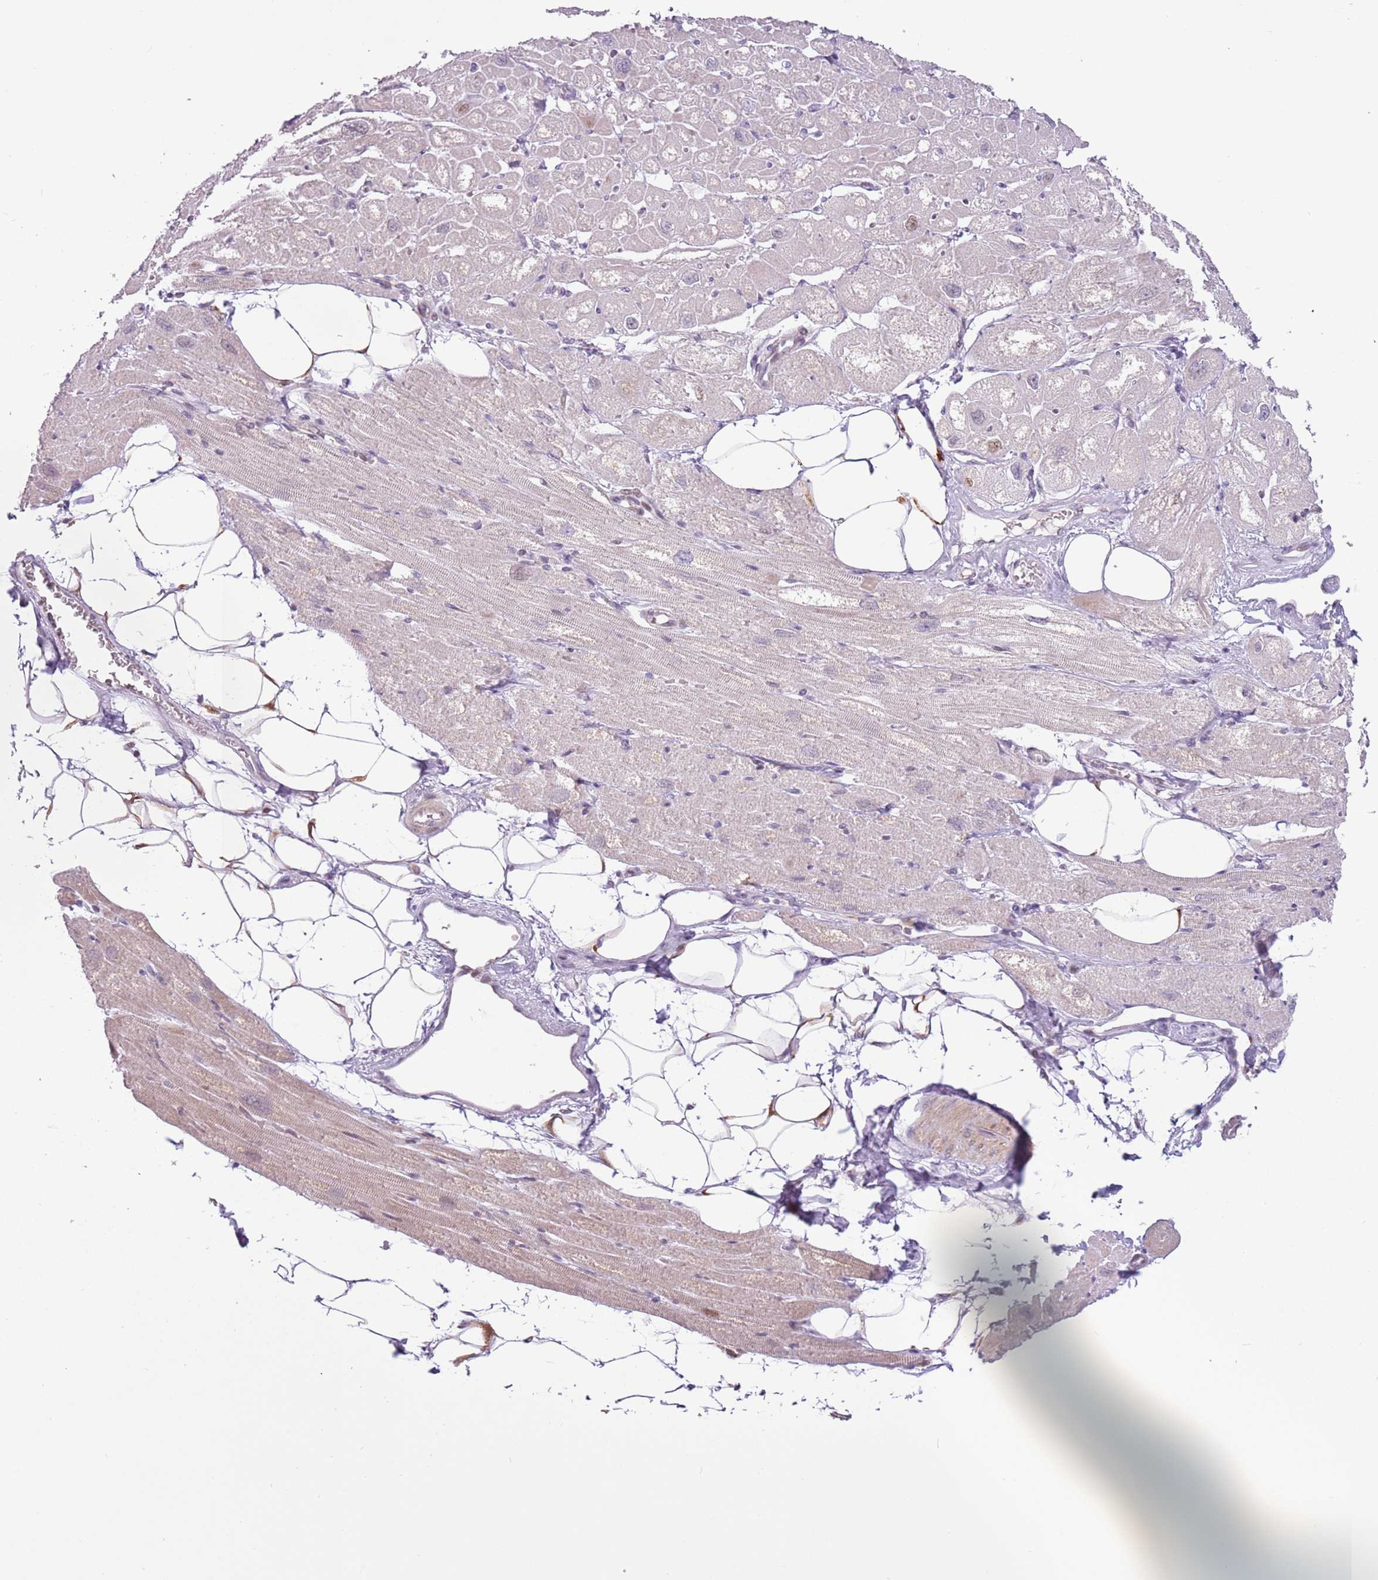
{"staining": {"intensity": "weak", "quantity": "<25%", "location": "cytoplasmic/membranous"}, "tissue": "heart muscle", "cell_type": "Cardiomyocytes", "image_type": "normal", "snomed": [{"axis": "morphology", "description": "Normal tissue, NOS"}, {"axis": "topography", "description": "Heart"}], "caption": "A micrograph of heart muscle stained for a protein shows no brown staining in cardiomyocytes.", "gene": "MLLT11", "patient": {"sex": "male", "age": 50}}